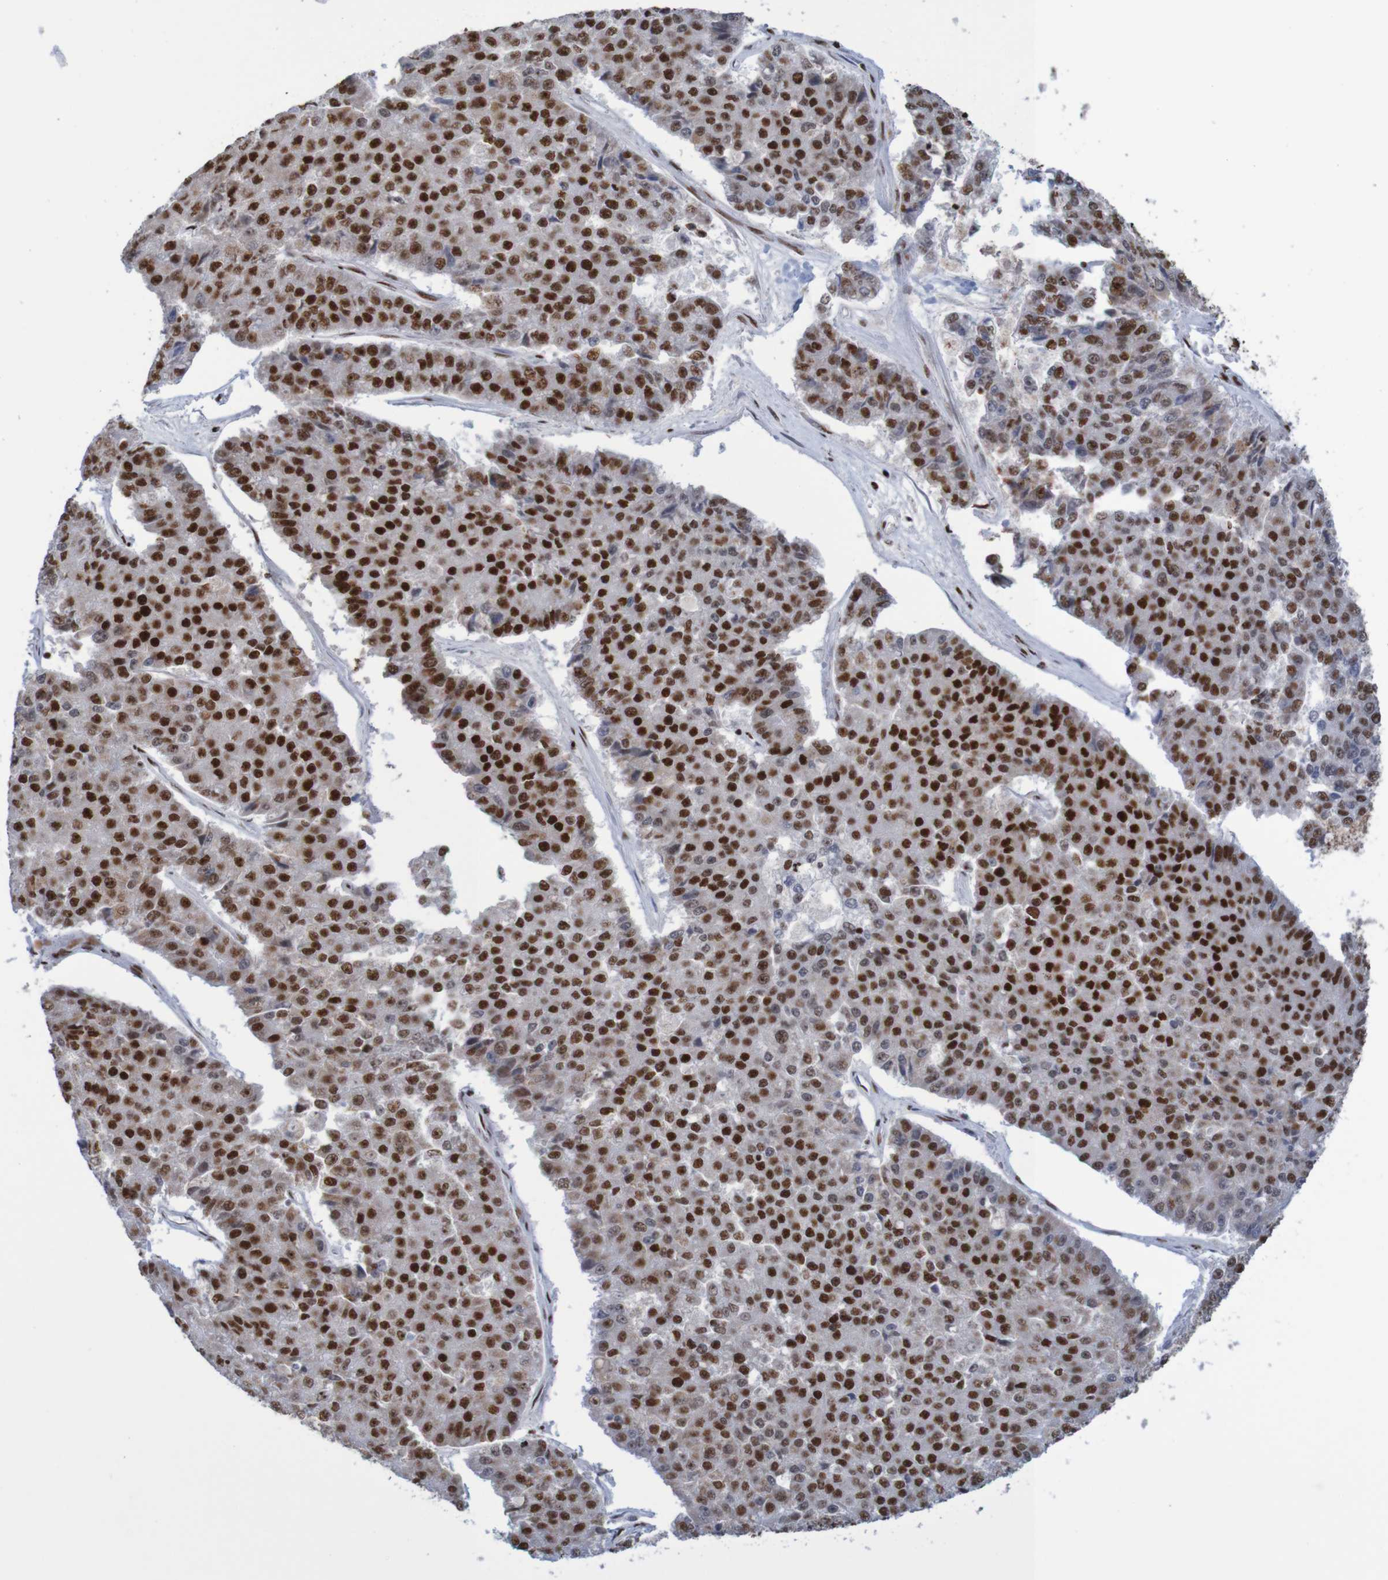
{"staining": {"intensity": "strong", "quantity": ">75%", "location": "nuclear"}, "tissue": "pancreatic cancer", "cell_type": "Tumor cells", "image_type": "cancer", "snomed": [{"axis": "morphology", "description": "Adenocarcinoma, NOS"}, {"axis": "topography", "description": "Pancreas"}], "caption": "A brown stain highlights strong nuclear positivity of a protein in human pancreatic cancer tumor cells.", "gene": "THRAP3", "patient": {"sex": "male", "age": 50}}